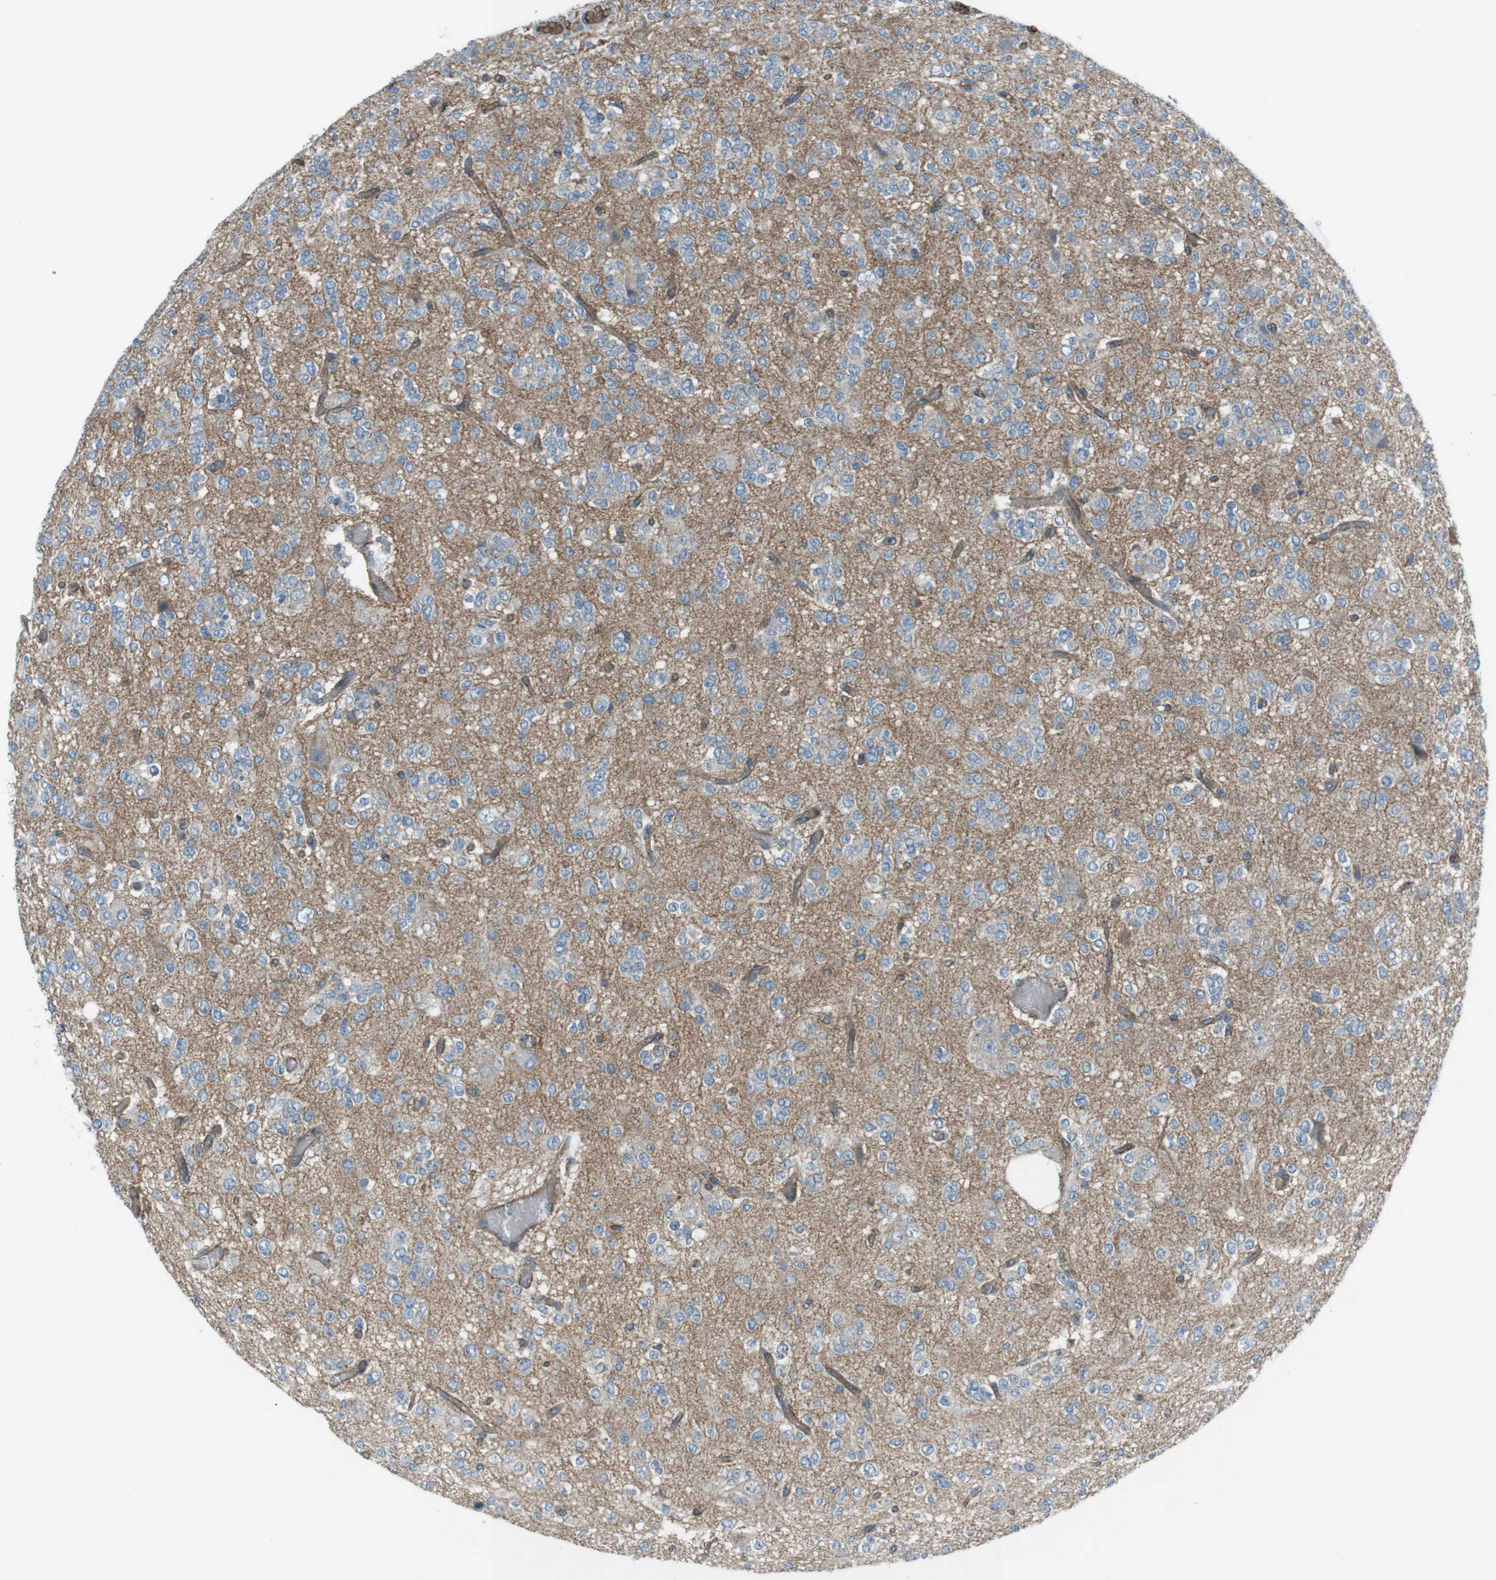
{"staining": {"intensity": "negative", "quantity": "none", "location": "none"}, "tissue": "glioma", "cell_type": "Tumor cells", "image_type": "cancer", "snomed": [{"axis": "morphology", "description": "Glioma, malignant, Low grade"}, {"axis": "topography", "description": "Brain"}], "caption": "Protein analysis of malignant glioma (low-grade) shows no significant staining in tumor cells. The staining was performed using DAB (3,3'-diaminobenzidine) to visualize the protein expression in brown, while the nuclei were stained in blue with hematoxylin (Magnification: 20x).", "gene": "SPTA1", "patient": {"sex": "male", "age": 38}}